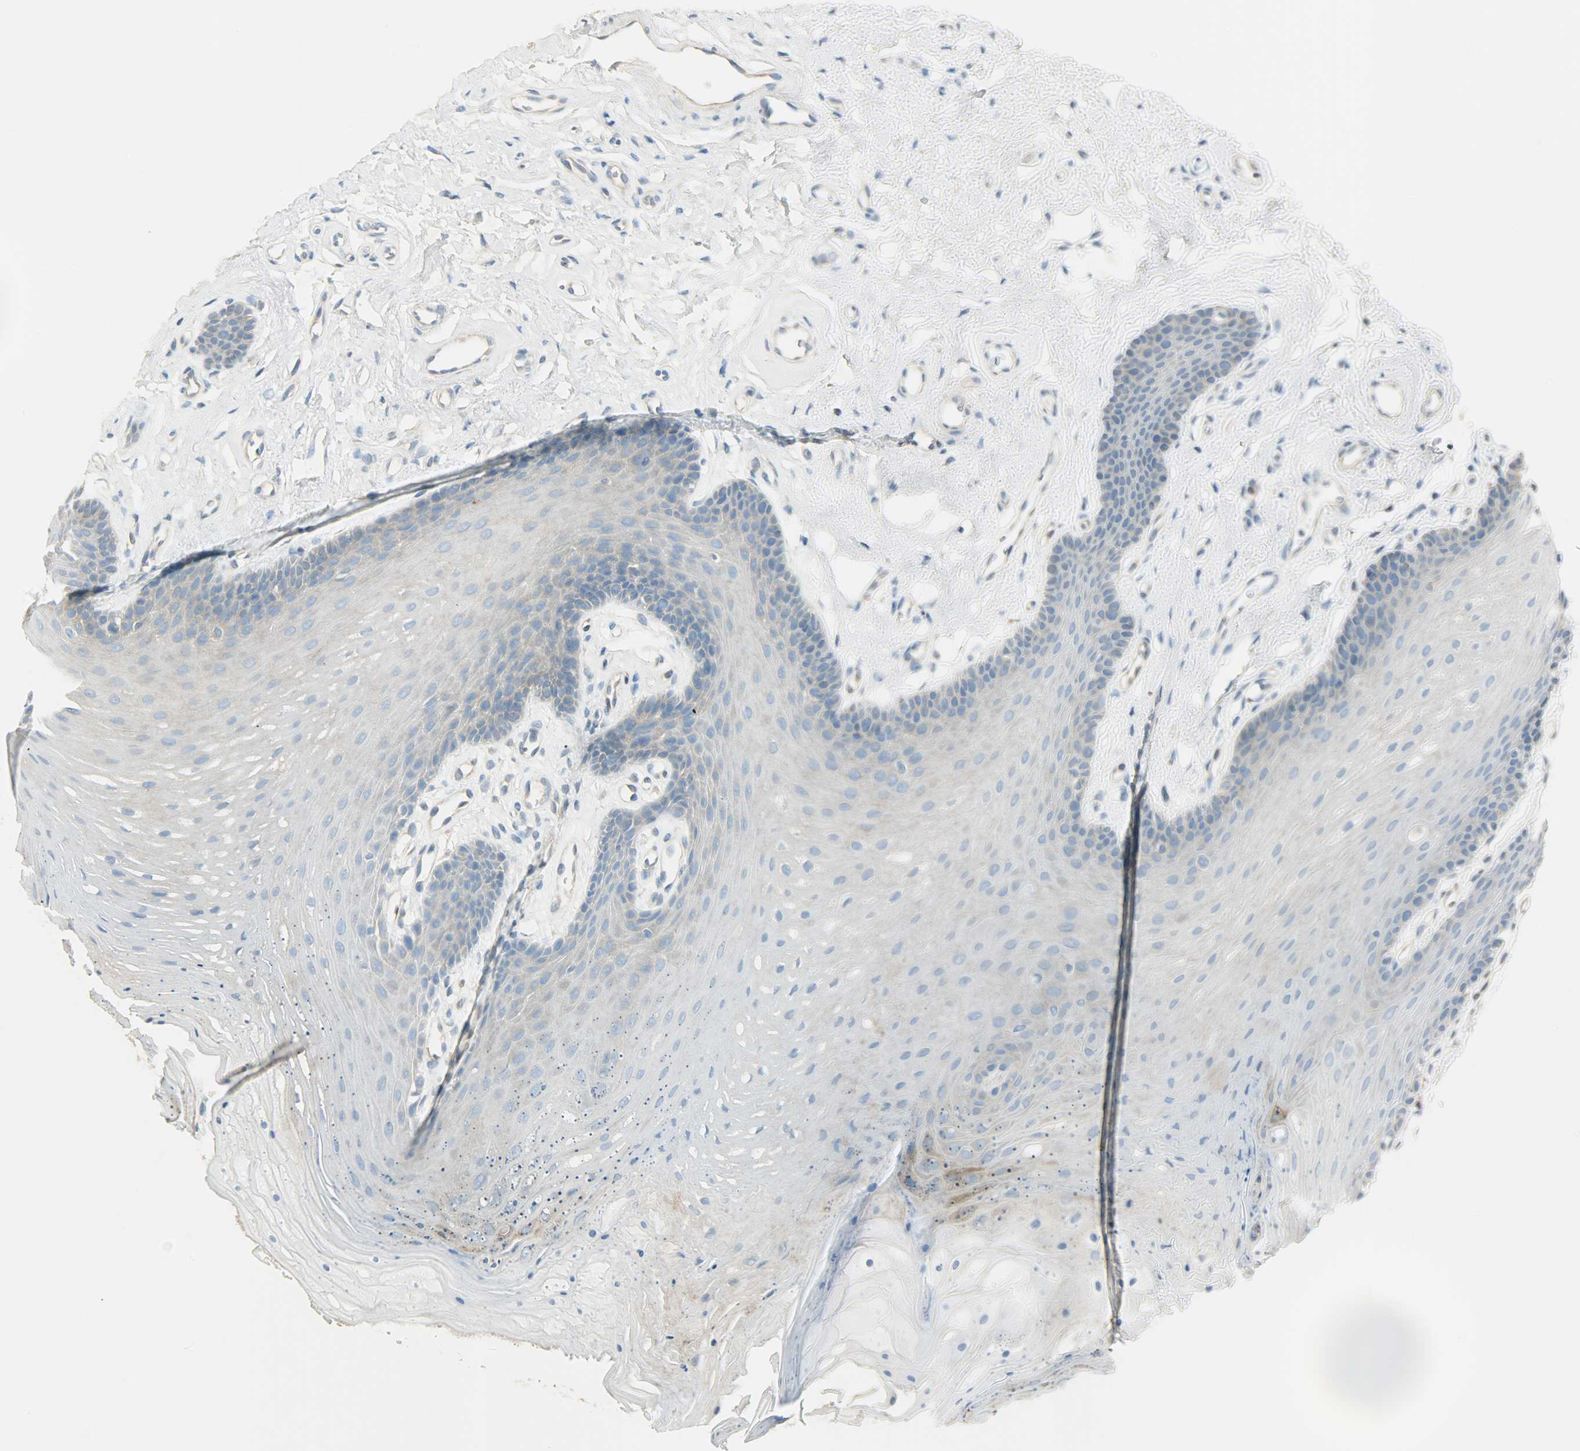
{"staining": {"intensity": "weak", "quantity": "25%-75%", "location": "cytoplasmic/membranous"}, "tissue": "oral mucosa", "cell_type": "Squamous epithelial cells", "image_type": "normal", "snomed": [{"axis": "morphology", "description": "Normal tissue, NOS"}, {"axis": "topography", "description": "Oral tissue"}], "caption": "Weak cytoplasmic/membranous positivity is seen in approximately 25%-75% of squamous epithelial cells in unremarkable oral mucosa. The protein is shown in brown color, while the nuclei are stained blue.", "gene": "TSC22D2", "patient": {"sex": "male", "age": 62}}